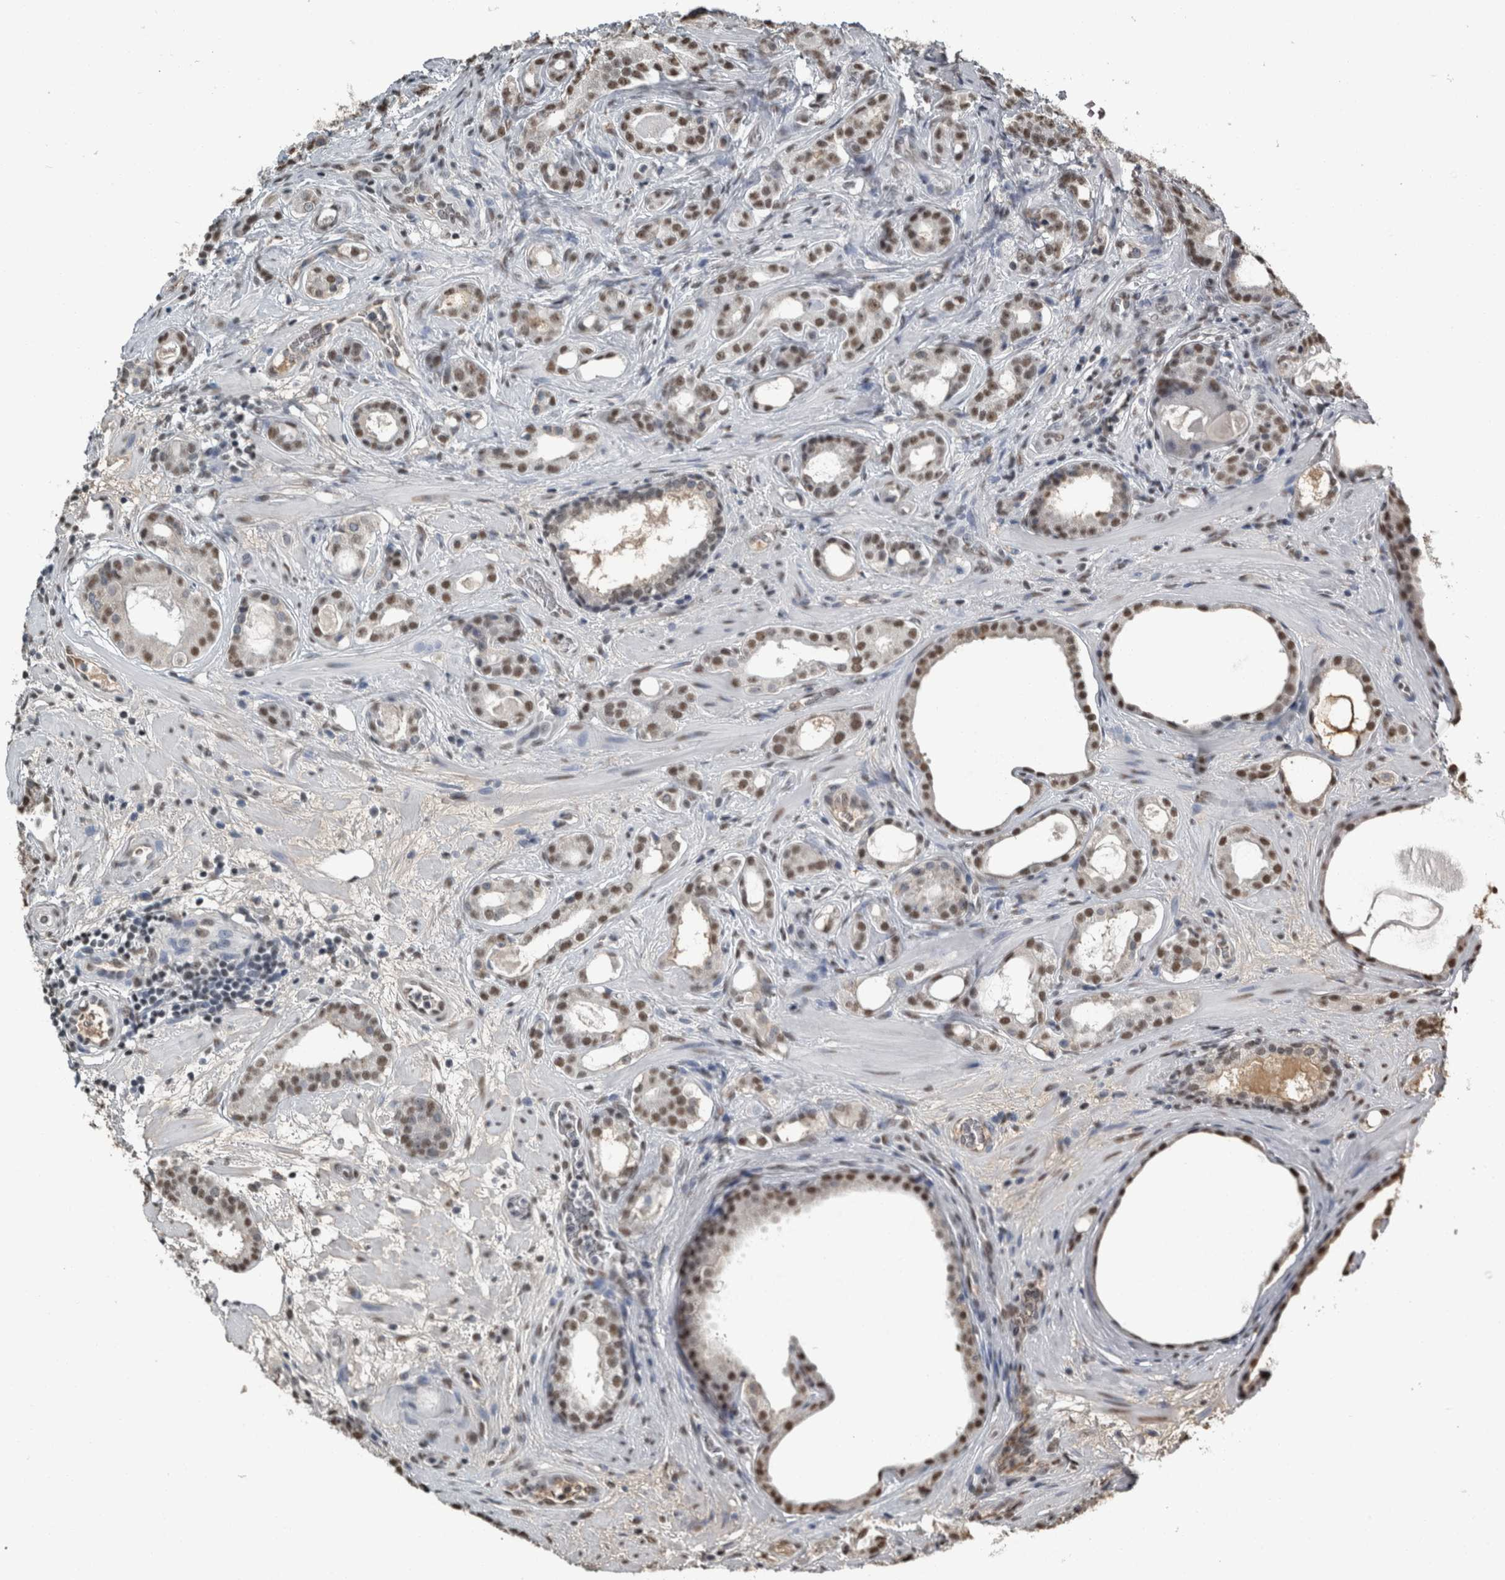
{"staining": {"intensity": "moderate", "quantity": ">75%", "location": "nuclear"}, "tissue": "prostate cancer", "cell_type": "Tumor cells", "image_type": "cancer", "snomed": [{"axis": "morphology", "description": "Adenocarcinoma, High grade"}, {"axis": "topography", "description": "Prostate"}], "caption": "Tumor cells exhibit medium levels of moderate nuclear expression in about >75% of cells in prostate cancer (adenocarcinoma (high-grade)).", "gene": "TGS1", "patient": {"sex": "male", "age": 60}}